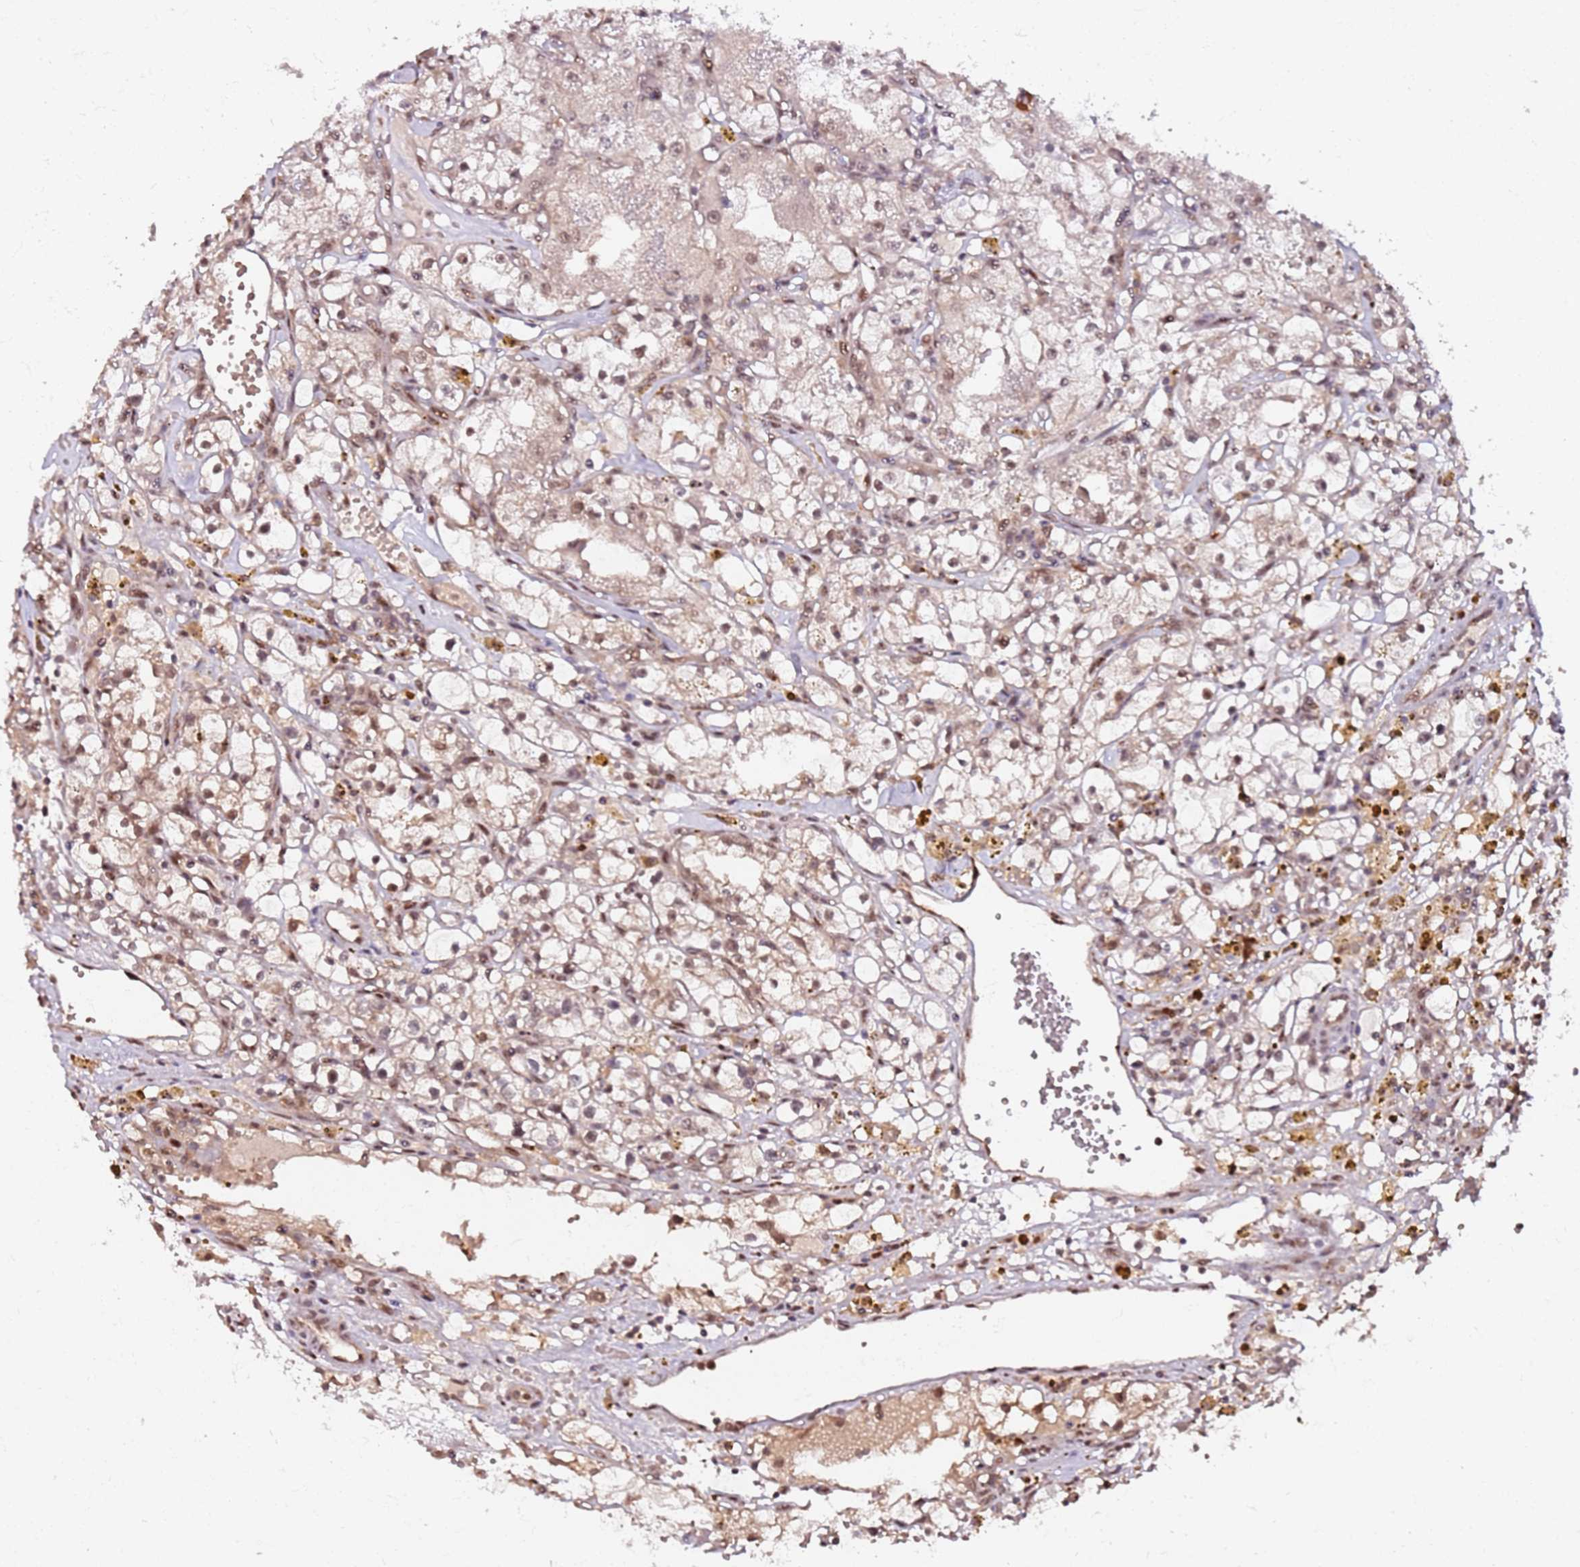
{"staining": {"intensity": "weak", "quantity": "25%-75%", "location": "cytoplasmic/membranous,nuclear"}, "tissue": "renal cancer", "cell_type": "Tumor cells", "image_type": "cancer", "snomed": [{"axis": "morphology", "description": "Adenocarcinoma, NOS"}, {"axis": "topography", "description": "Kidney"}], "caption": "A low amount of weak cytoplasmic/membranous and nuclear expression is identified in about 25%-75% of tumor cells in renal cancer tissue.", "gene": "RGS18", "patient": {"sex": "male", "age": 56}}